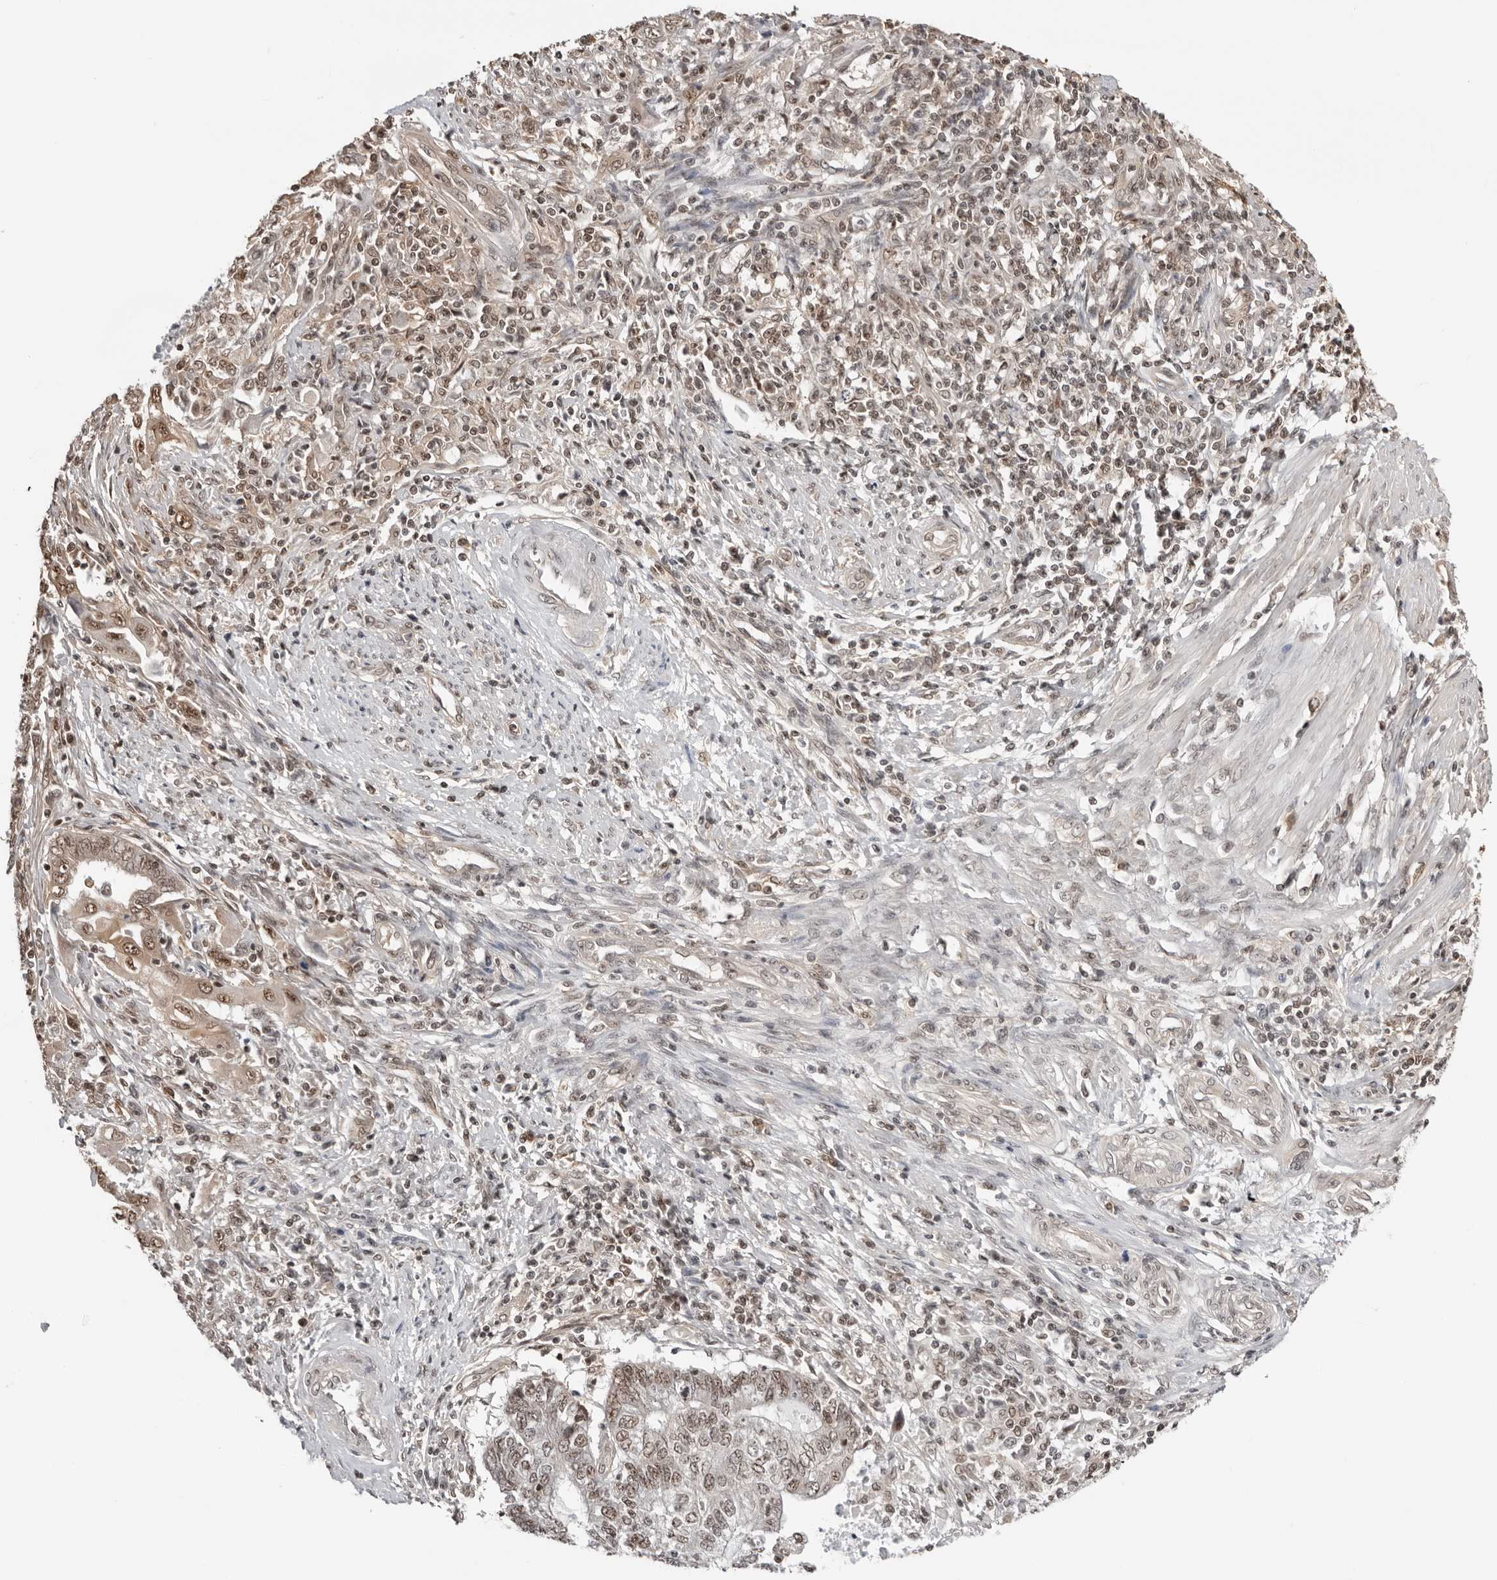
{"staining": {"intensity": "weak", "quantity": "25%-75%", "location": "cytoplasmic/membranous,nuclear"}, "tissue": "endometrial cancer", "cell_type": "Tumor cells", "image_type": "cancer", "snomed": [{"axis": "morphology", "description": "Adenocarcinoma, NOS"}, {"axis": "topography", "description": "Uterus"}, {"axis": "topography", "description": "Endometrium"}], "caption": "Protein expression analysis of human endometrial adenocarcinoma reveals weak cytoplasmic/membranous and nuclear staining in approximately 25%-75% of tumor cells.", "gene": "SDE2", "patient": {"sex": "female", "age": 70}}